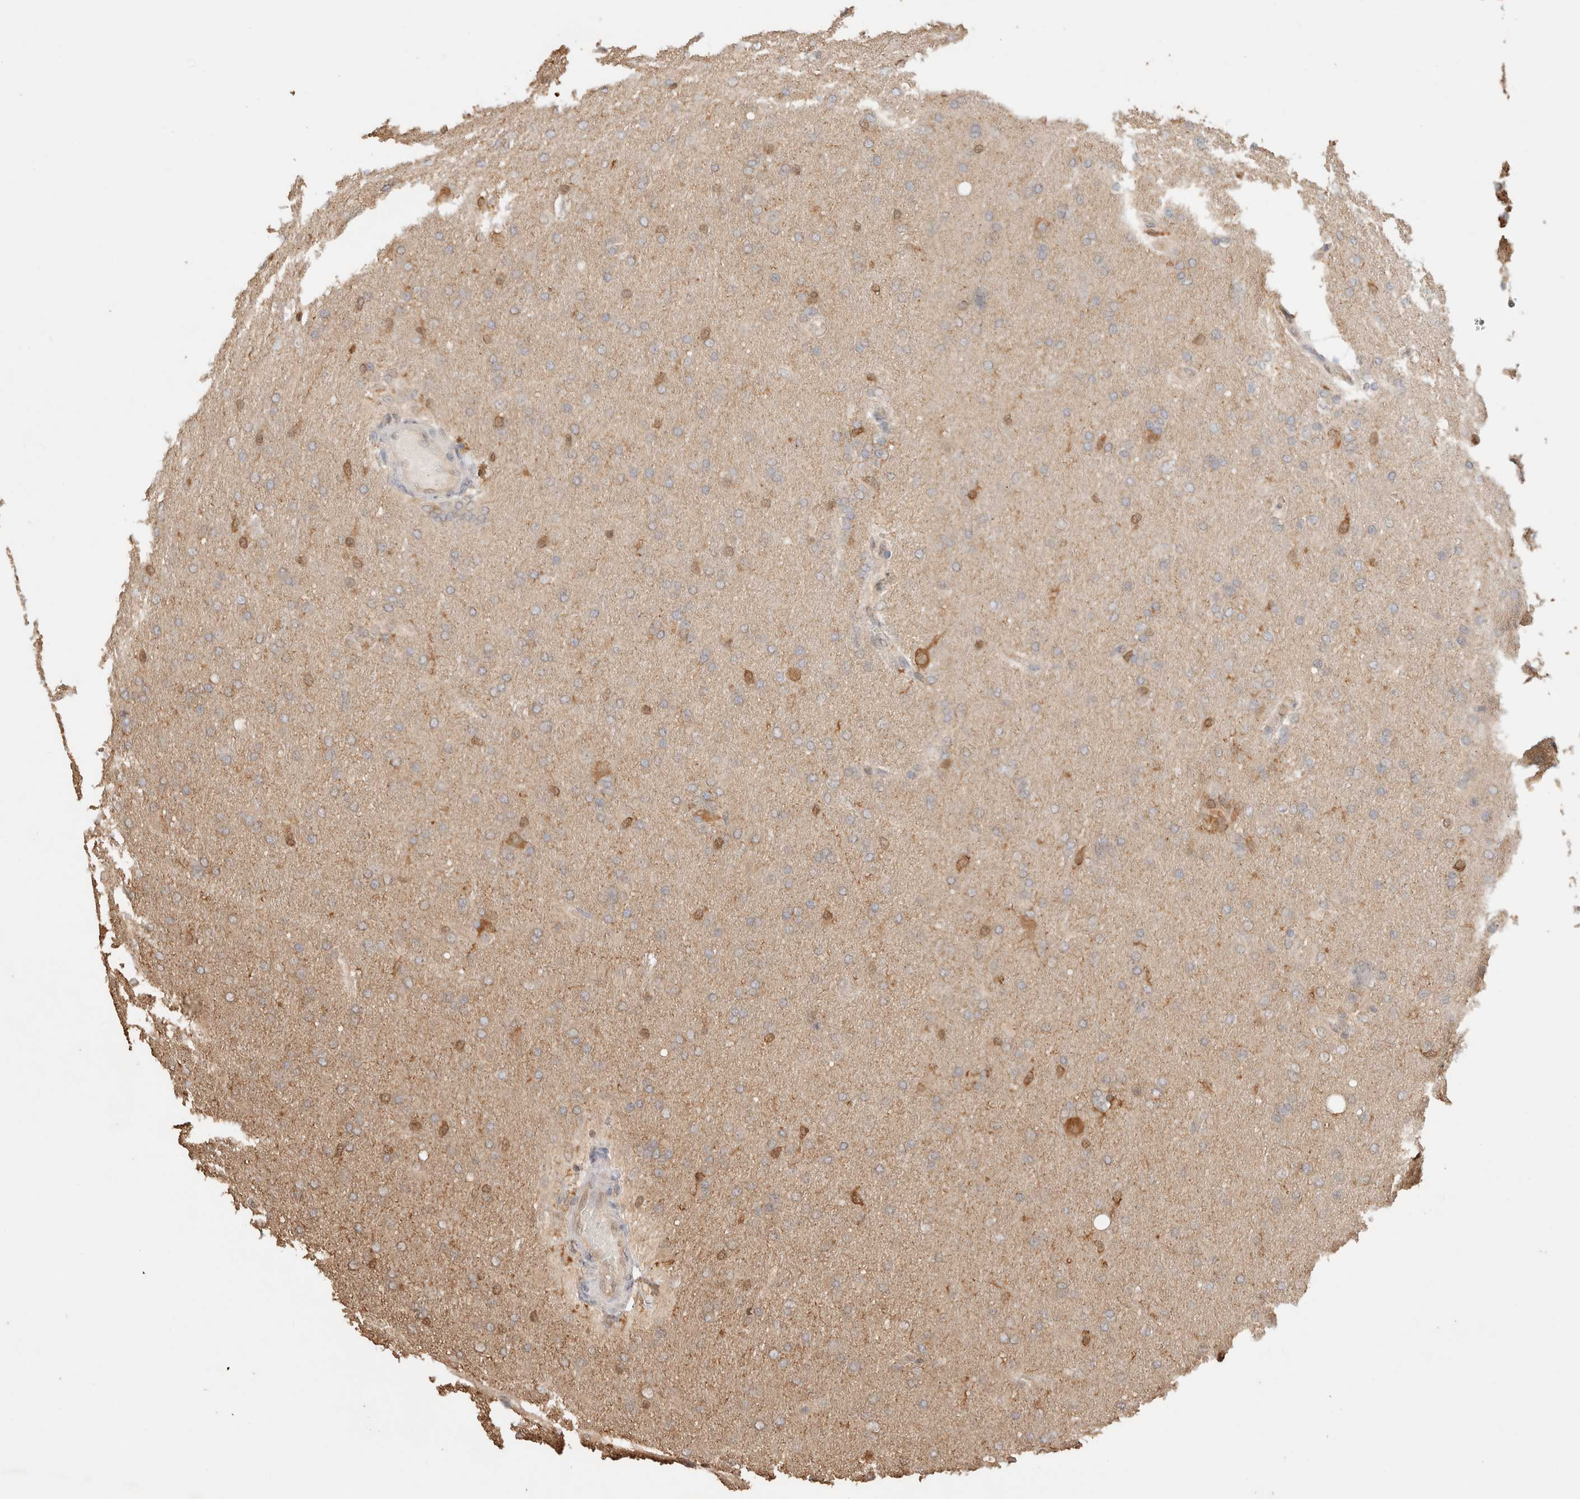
{"staining": {"intensity": "weak", "quantity": "<25%", "location": "nuclear"}, "tissue": "glioma", "cell_type": "Tumor cells", "image_type": "cancer", "snomed": [{"axis": "morphology", "description": "Glioma, malignant, High grade"}, {"axis": "topography", "description": "Cerebral cortex"}], "caption": "A high-resolution histopathology image shows immunohistochemistry staining of malignant high-grade glioma, which shows no significant positivity in tumor cells.", "gene": "YWHAH", "patient": {"sex": "female", "age": 36}}